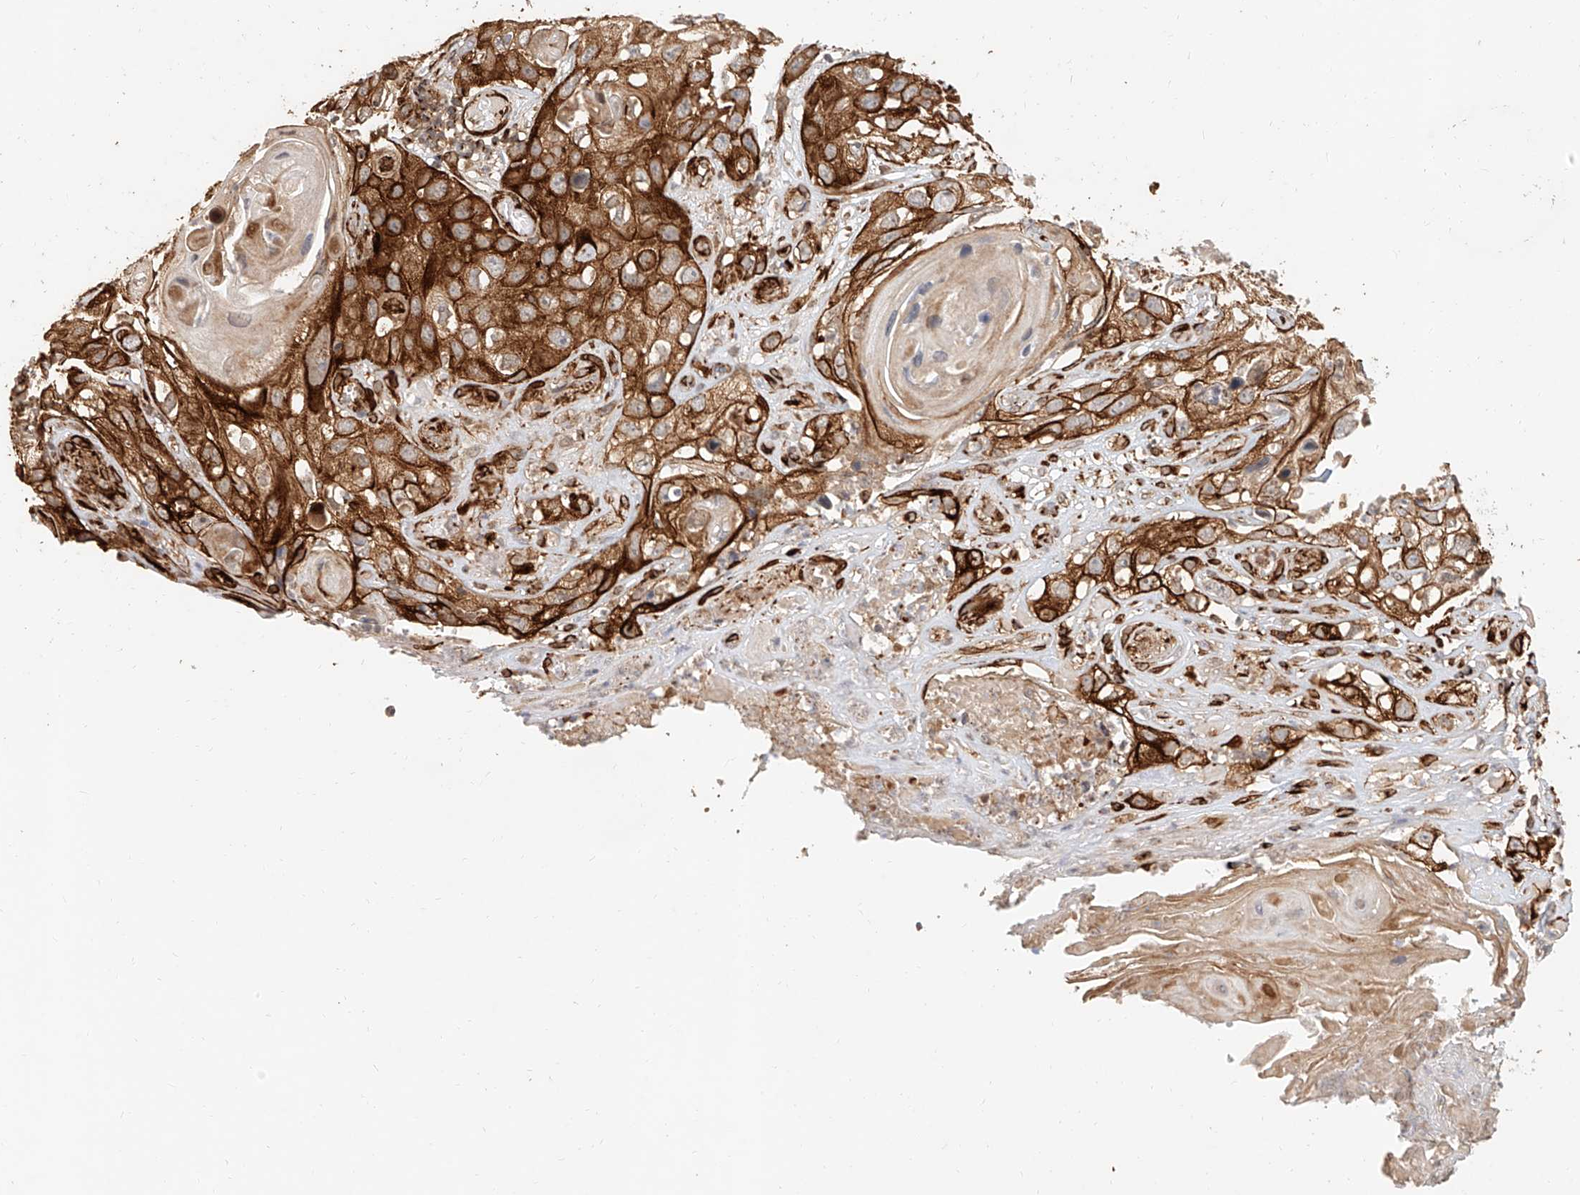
{"staining": {"intensity": "strong", "quantity": ">75%", "location": "cytoplasmic/membranous"}, "tissue": "skin cancer", "cell_type": "Tumor cells", "image_type": "cancer", "snomed": [{"axis": "morphology", "description": "Squamous cell carcinoma, NOS"}, {"axis": "topography", "description": "Skin"}], "caption": "About >75% of tumor cells in human squamous cell carcinoma (skin) exhibit strong cytoplasmic/membranous protein positivity as visualized by brown immunohistochemical staining.", "gene": "NAP1L1", "patient": {"sex": "male", "age": 55}}